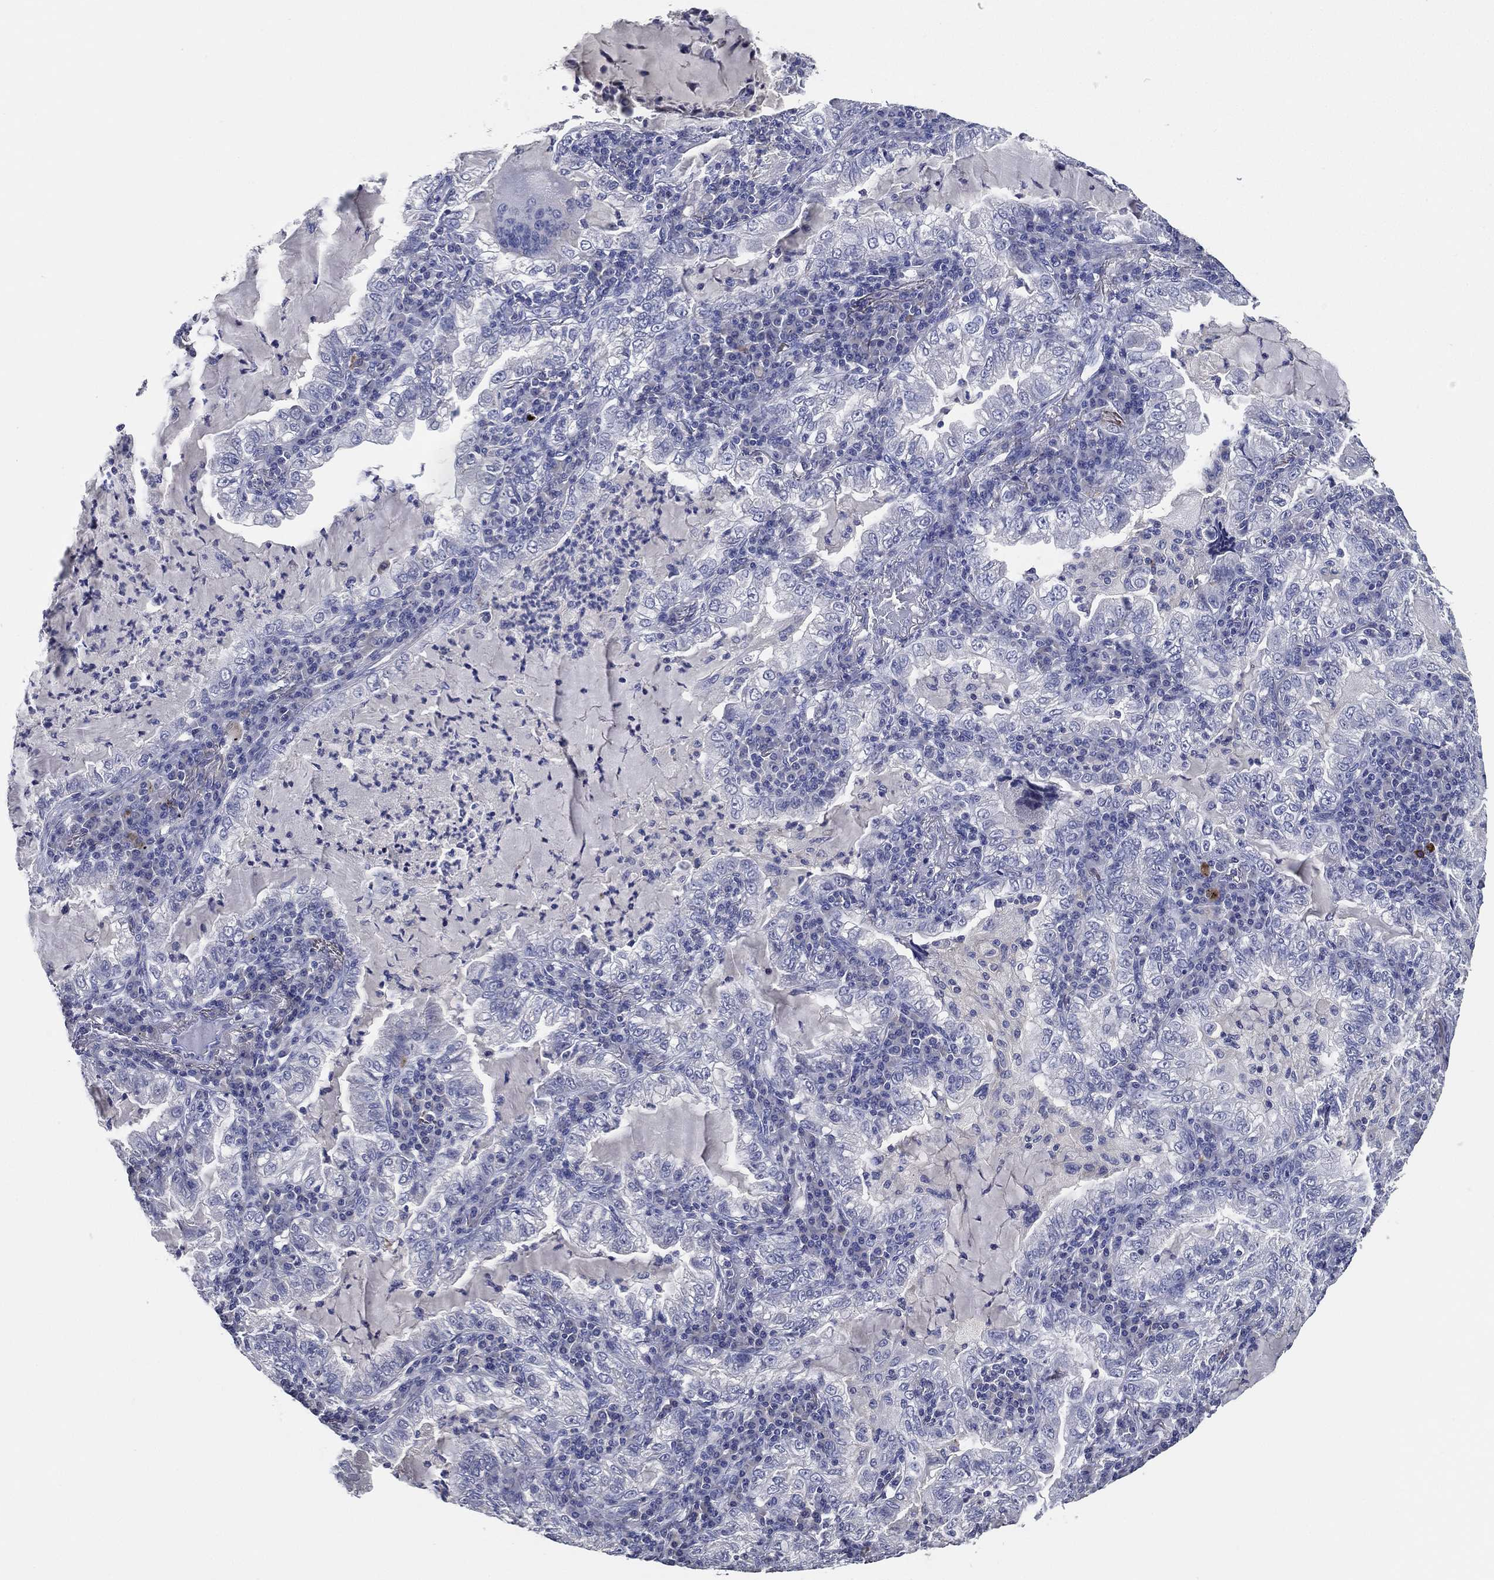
{"staining": {"intensity": "negative", "quantity": "none", "location": "none"}, "tissue": "lung cancer", "cell_type": "Tumor cells", "image_type": "cancer", "snomed": [{"axis": "morphology", "description": "Adenocarcinoma, NOS"}, {"axis": "topography", "description": "Lung"}], "caption": "Tumor cells show no significant positivity in lung cancer.", "gene": "TFAP2A", "patient": {"sex": "female", "age": 73}}